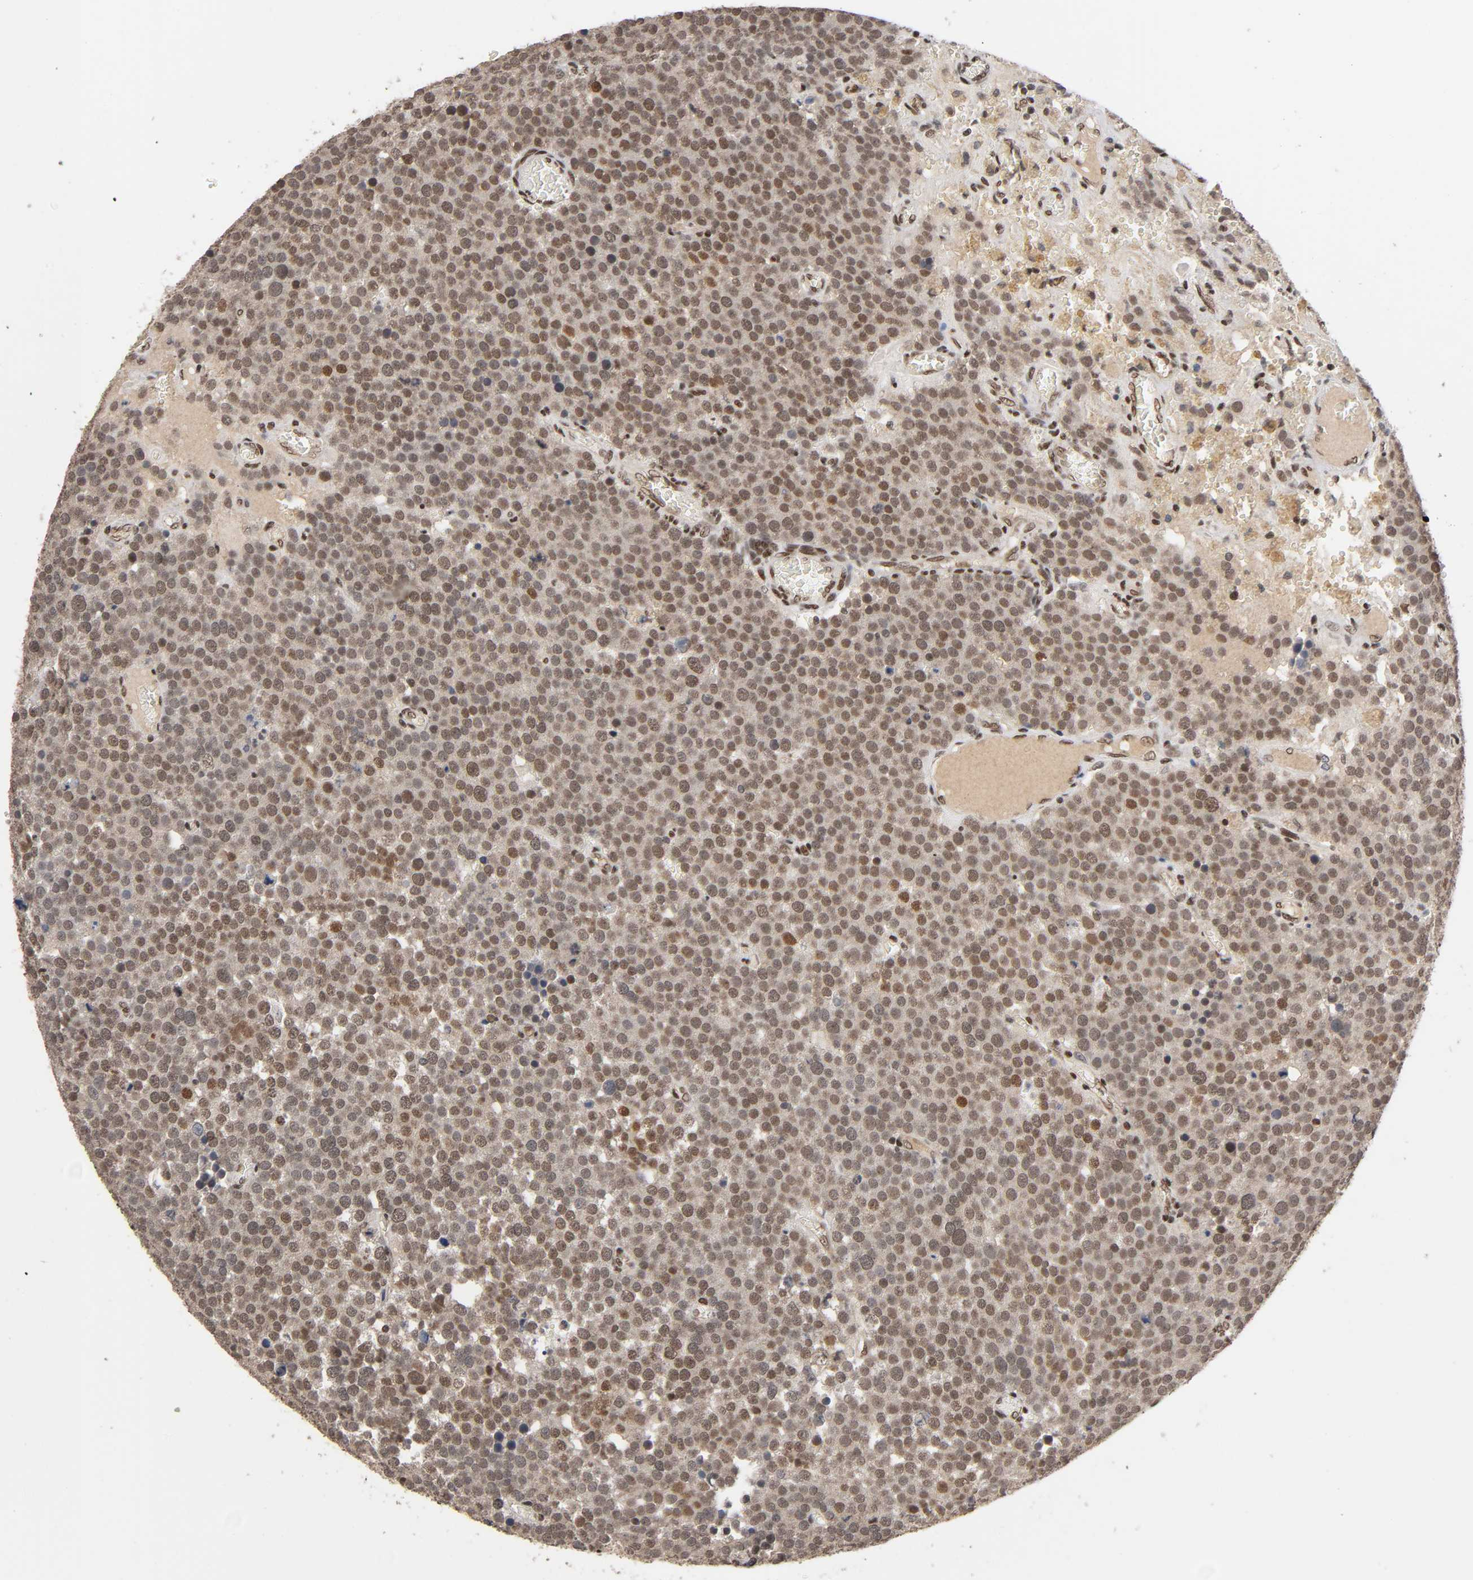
{"staining": {"intensity": "weak", "quantity": ">75%", "location": "cytoplasmic/membranous,nuclear"}, "tissue": "testis cancer", "cell_type": "Tumor cells", "image_type": "cancer", "snomed": [{"axis": "morphology", "description": "Seminoma, NOS"}, {"axis": "topography", "description": "Testis"}], "caption": "This micrograph reveals immunohistochemistry staining of seminoma (testis), with low weak cytoplasmic/membranous and nuclear expression in approximately >75% of tumor cells.", "gene": "ZNF384", "patient": {"sex": "male", "age": 71}}